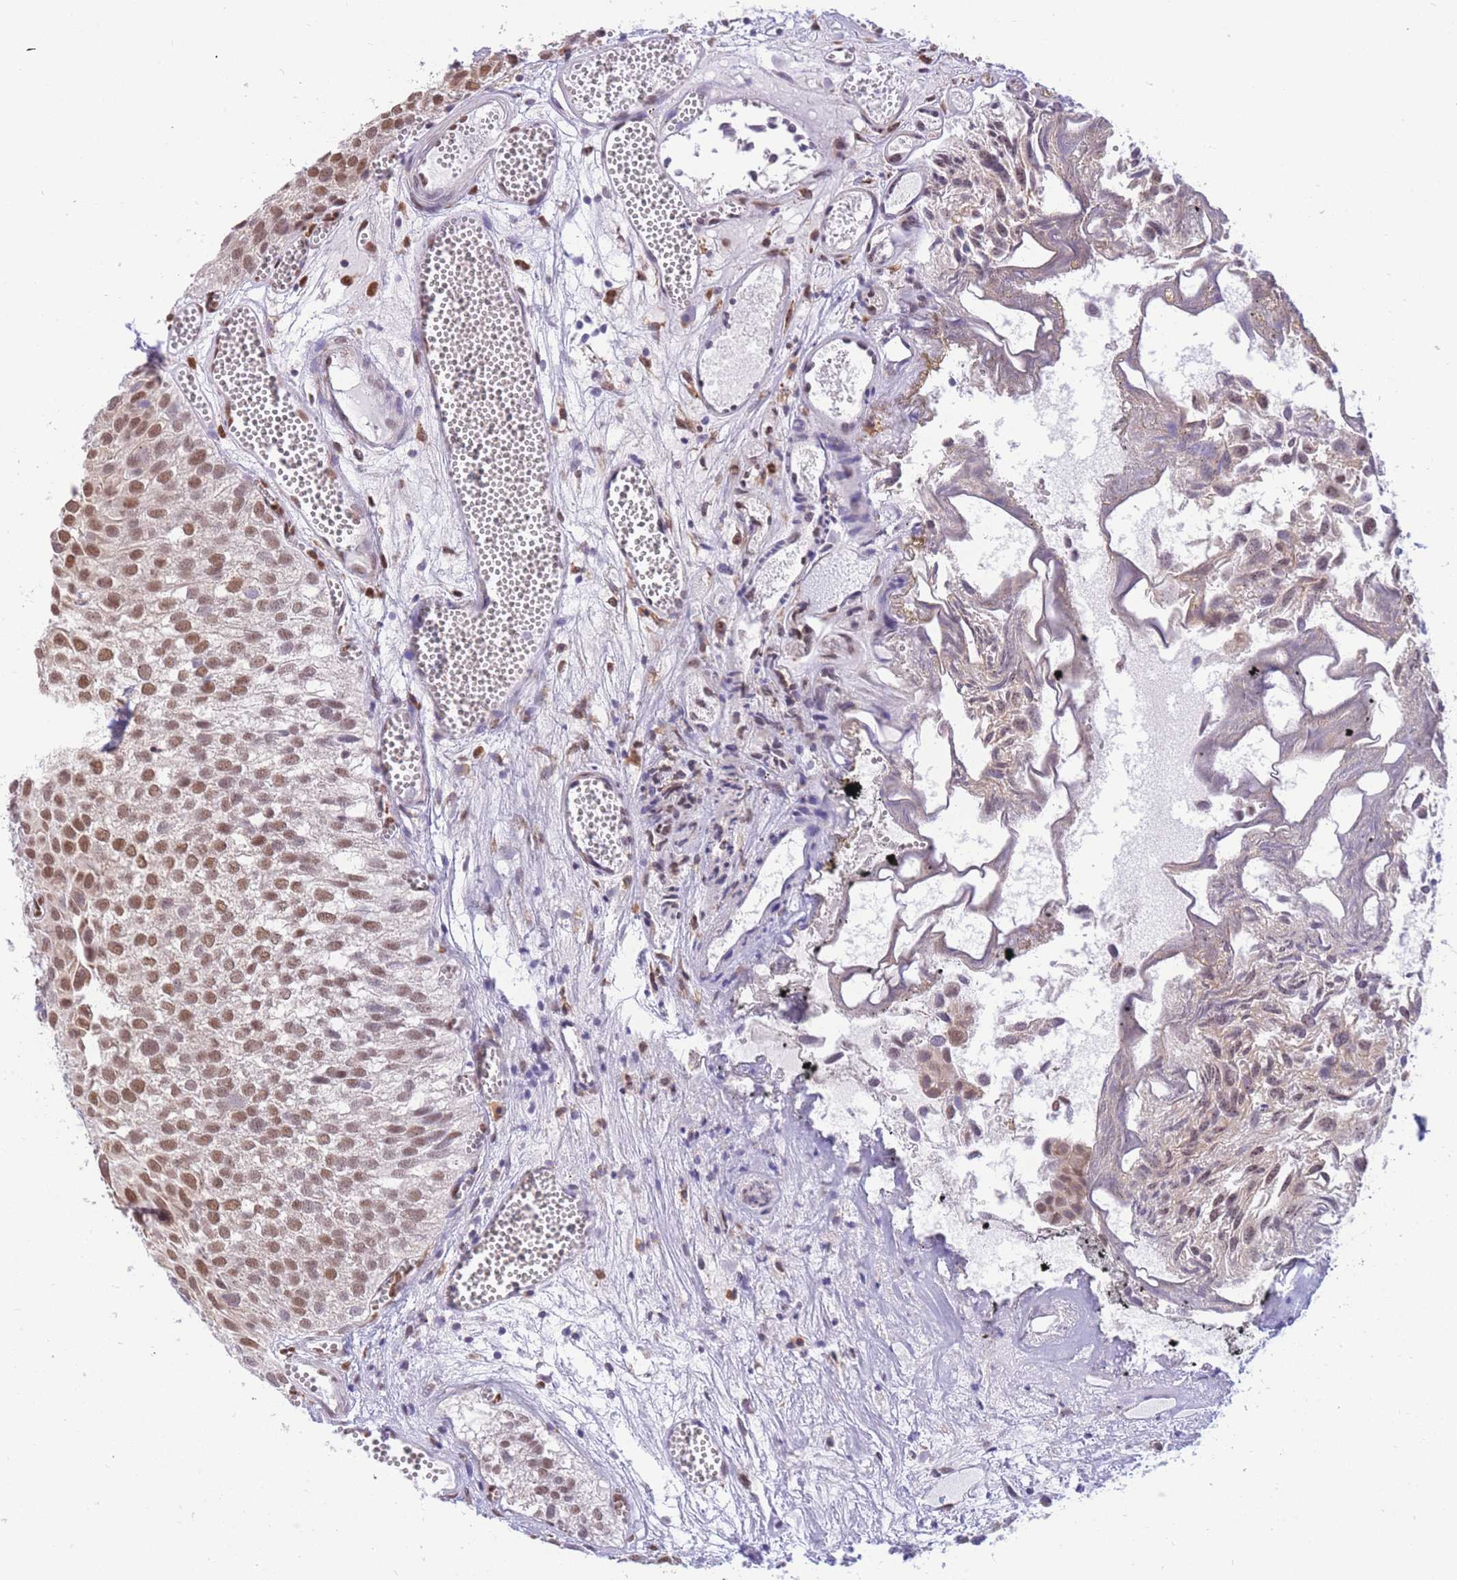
{"staining": {"intensity": "moderate", "quantity": ">75%", "location": "nuclear"}, "tissue": "urothelial cancer", "cell_type": "Tumor cells", "image_type": "cancer", "snomed": [{"axis": "morphology", "description": "Urothelial carcinoma, Low grade"}, {"axis": "topography", "description": "Urinary bladder"}], "caption": "Urothelial cancer tissue displays moderate nuclear positivity in about >75% of tumor cells, visualized by immunohistochemistry.", "gene": "FAM153A", "patient": {"sex": "male", "age": 88}}